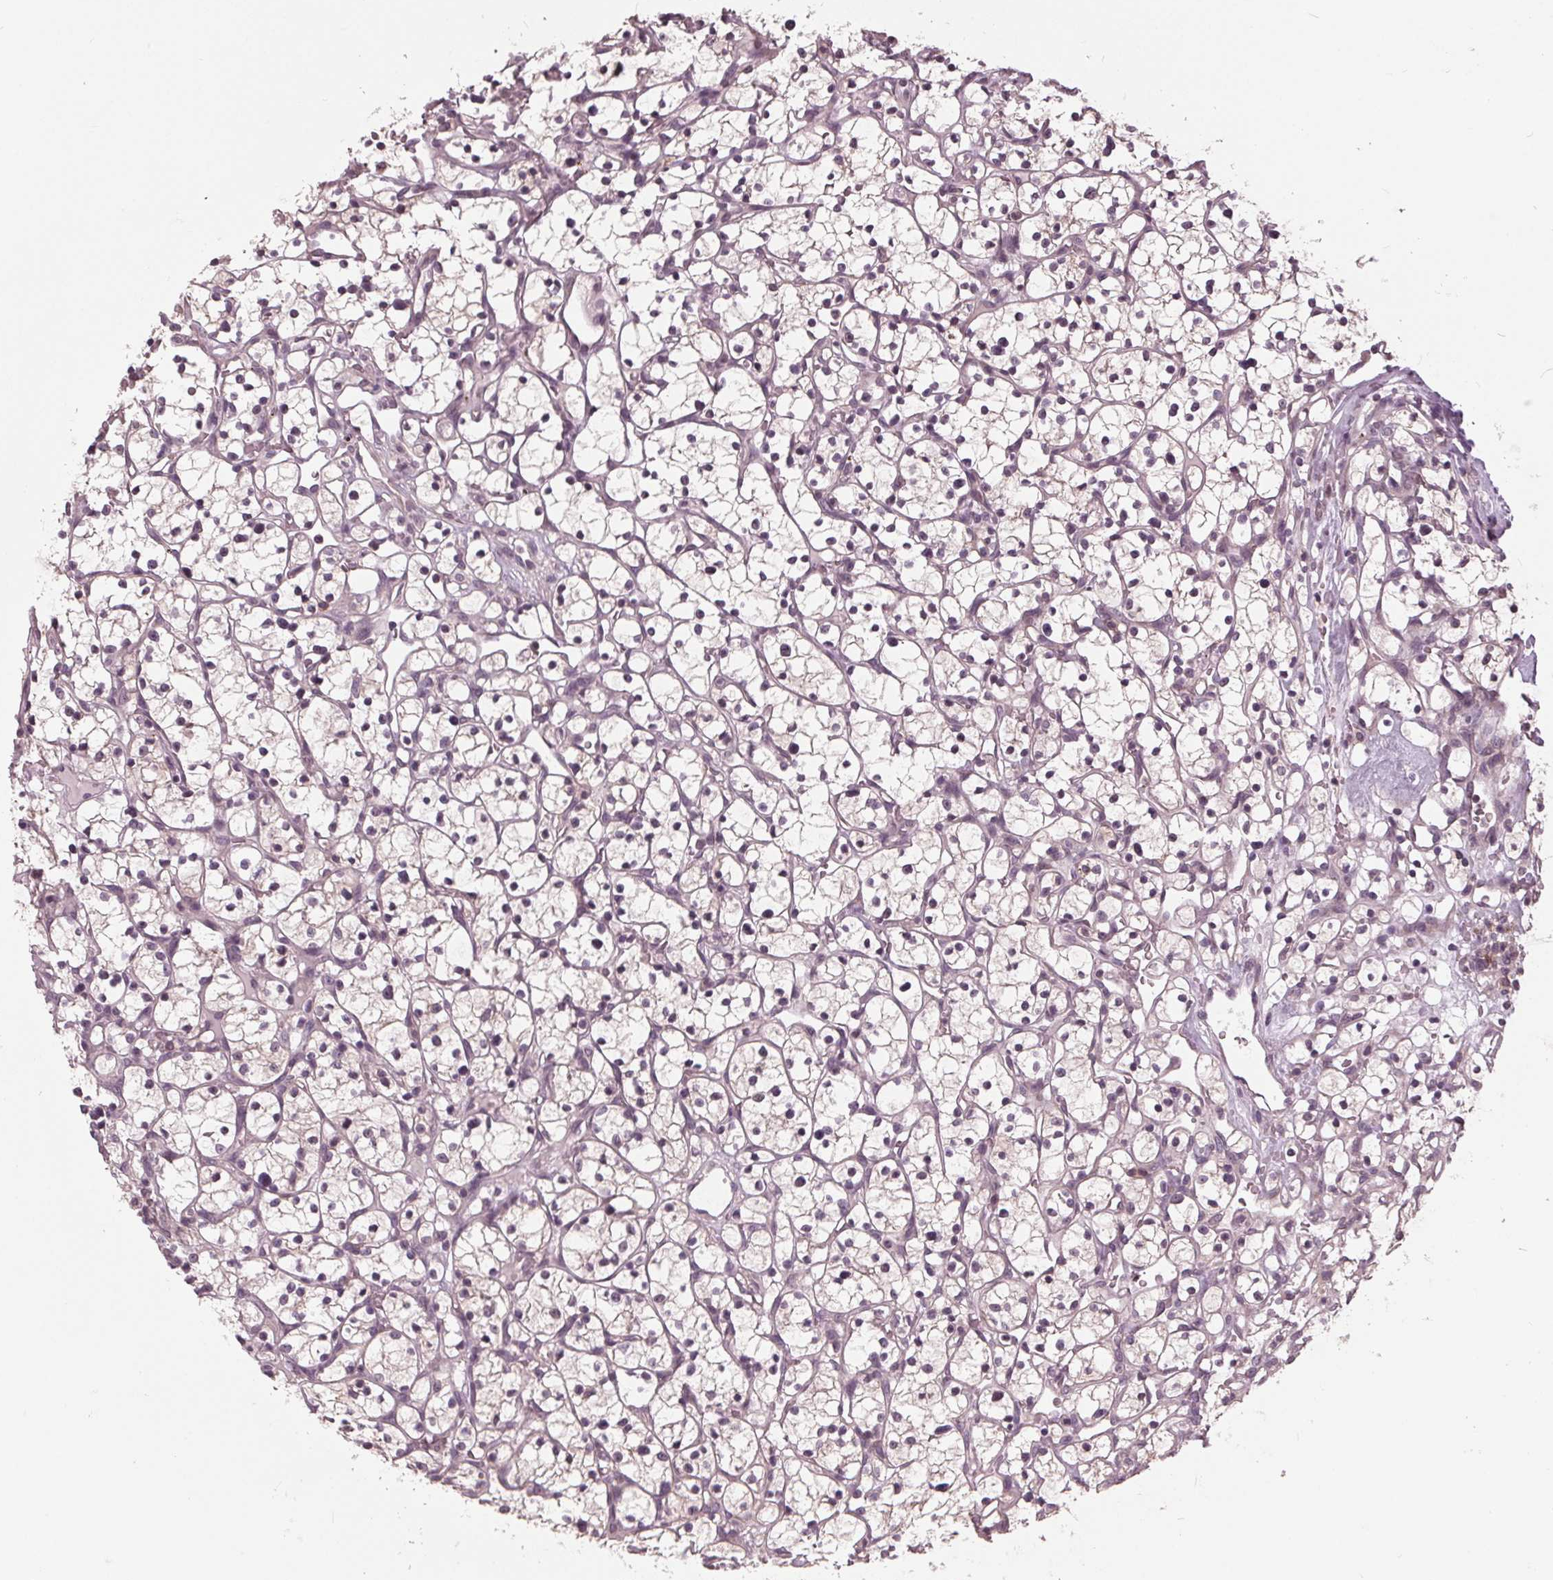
{"staining": {"intensity": "negative", "quantity": "none", "location": "none"}, "tissue": "renal cancer", "cell_type": "Tumor cells", "image_type": "cancer", "snomed": [{"axis": "morphology", "description": "Adenocarcinoma, NOS"}, {"axis": "topography", "description": "Kidney"}], "caption": "This micrograph is of renal adenocarcinoma stained with immunohistochemistry (IHC) to label a protein in brown with the nuclei are counter-stained blue. There is no expression in tumor cells.", "gene": "SIGLEC6", "patient": {"sex": "female", "age": 64}}